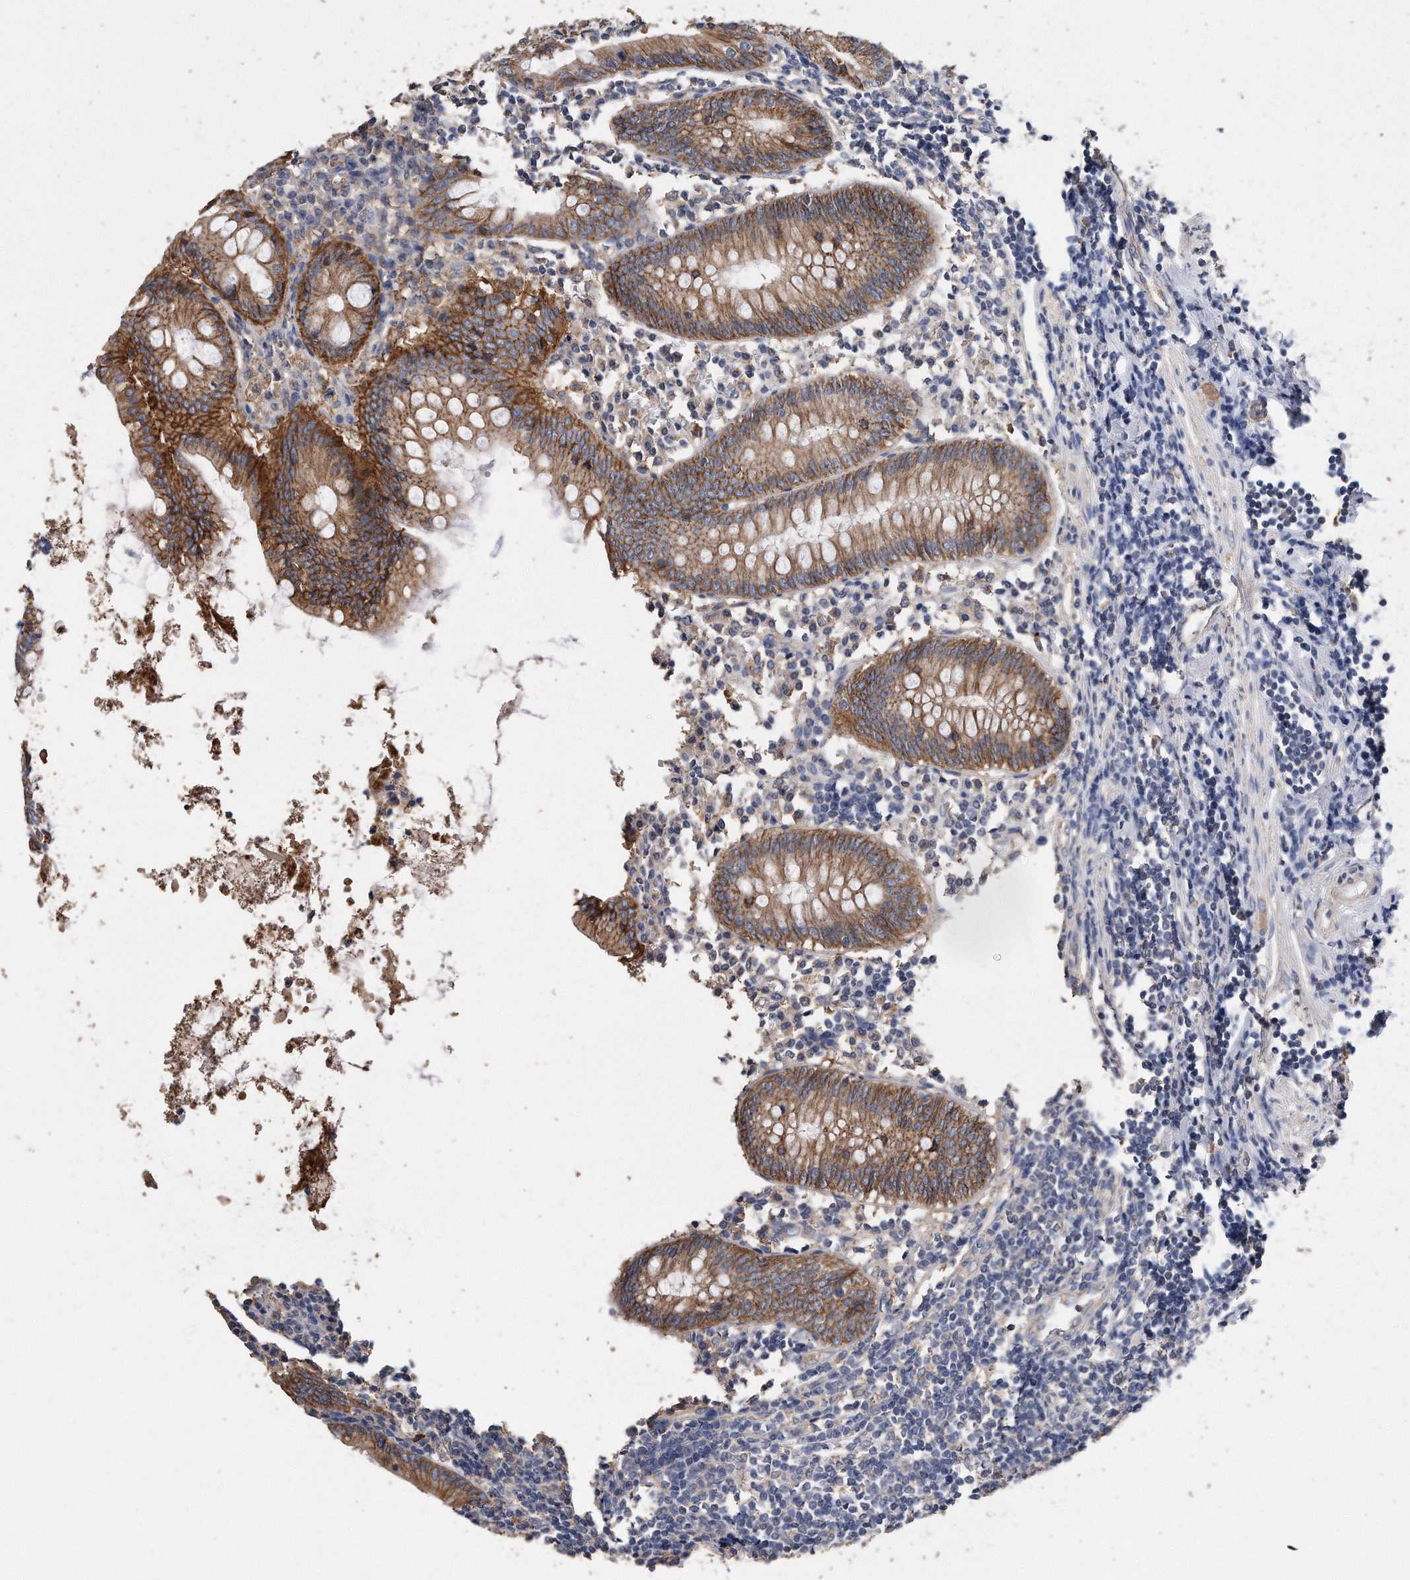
{"staining": {"intensity": "moderate", "quantity": ">75%", "location": "cytoplasmic/membranous"}, "tissue": "appendix", "cell_type": "Glandular cells", "image_type": "normal", "snomed": [{"axis": "morphology", "description": "Normal tissue, NOS"}, {"axis": "topography", "description": "Appendix"}], "caption": "Human appendix stained with a brown dye reveals moderate cytoplasmic/membranous positive expression in approximately >75% of glandular cells.", "gene": "CDCP1", "patient": {"sex": "female", "age": 54}}